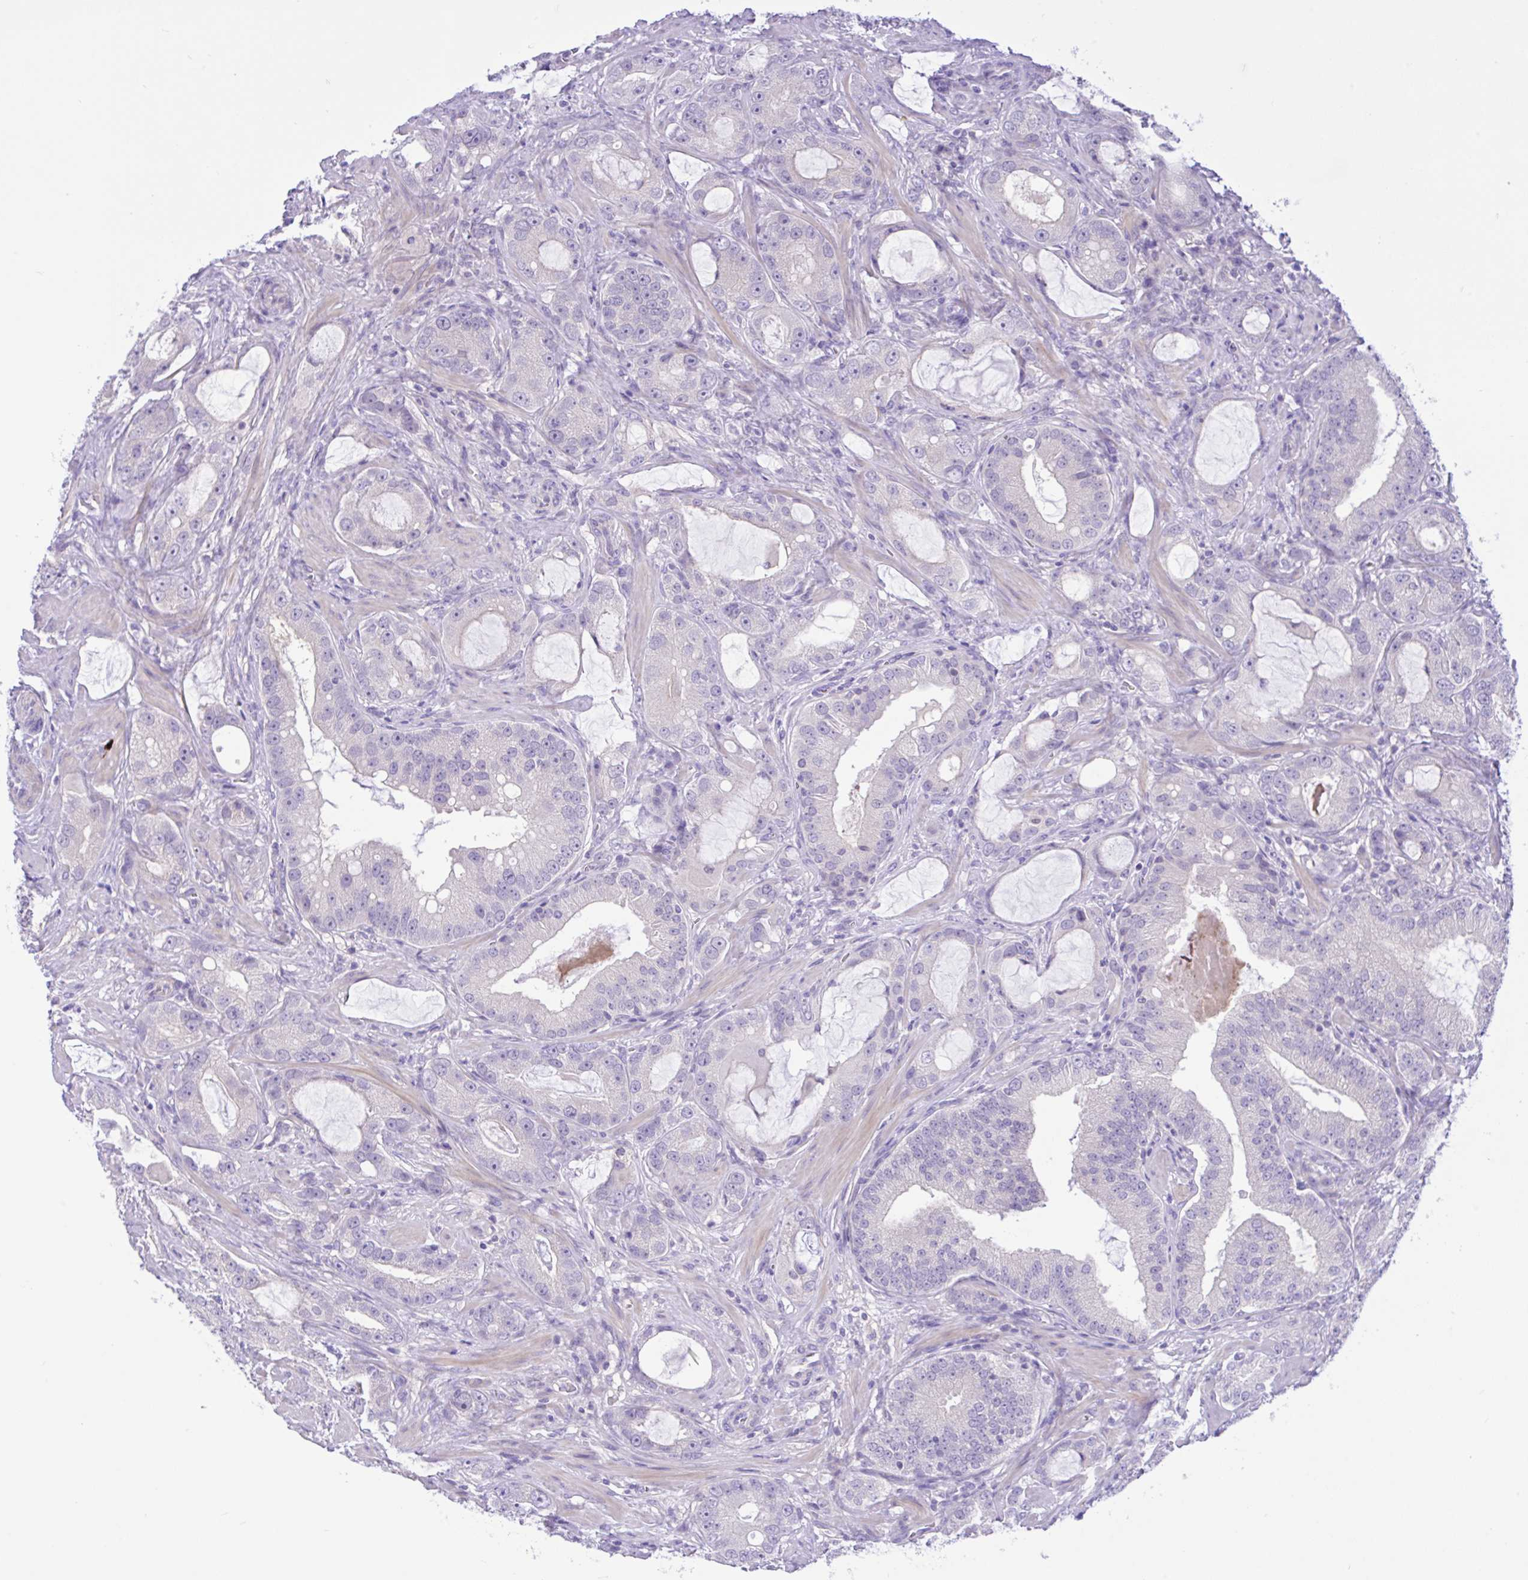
{"staining": {"intensity": "negative", "quantity": "none", "location": "none"}, "tissue": "prostate cancer", "cell_type": "Tumor cells", "image_type": "cancer", "snomed": [{"axis": "morphology", "description": "Adenocarcinoma, High grade"}, {"axis": "topography", "description": "Prostate"}], "caption": "This is a micrograph of immunohistochemistry staining of high-grade adenocarcinoma (prostate), which shows no staining in tumor cells.", "gene": "ANO4", "patient": {"sex": "male", "age": 65}}